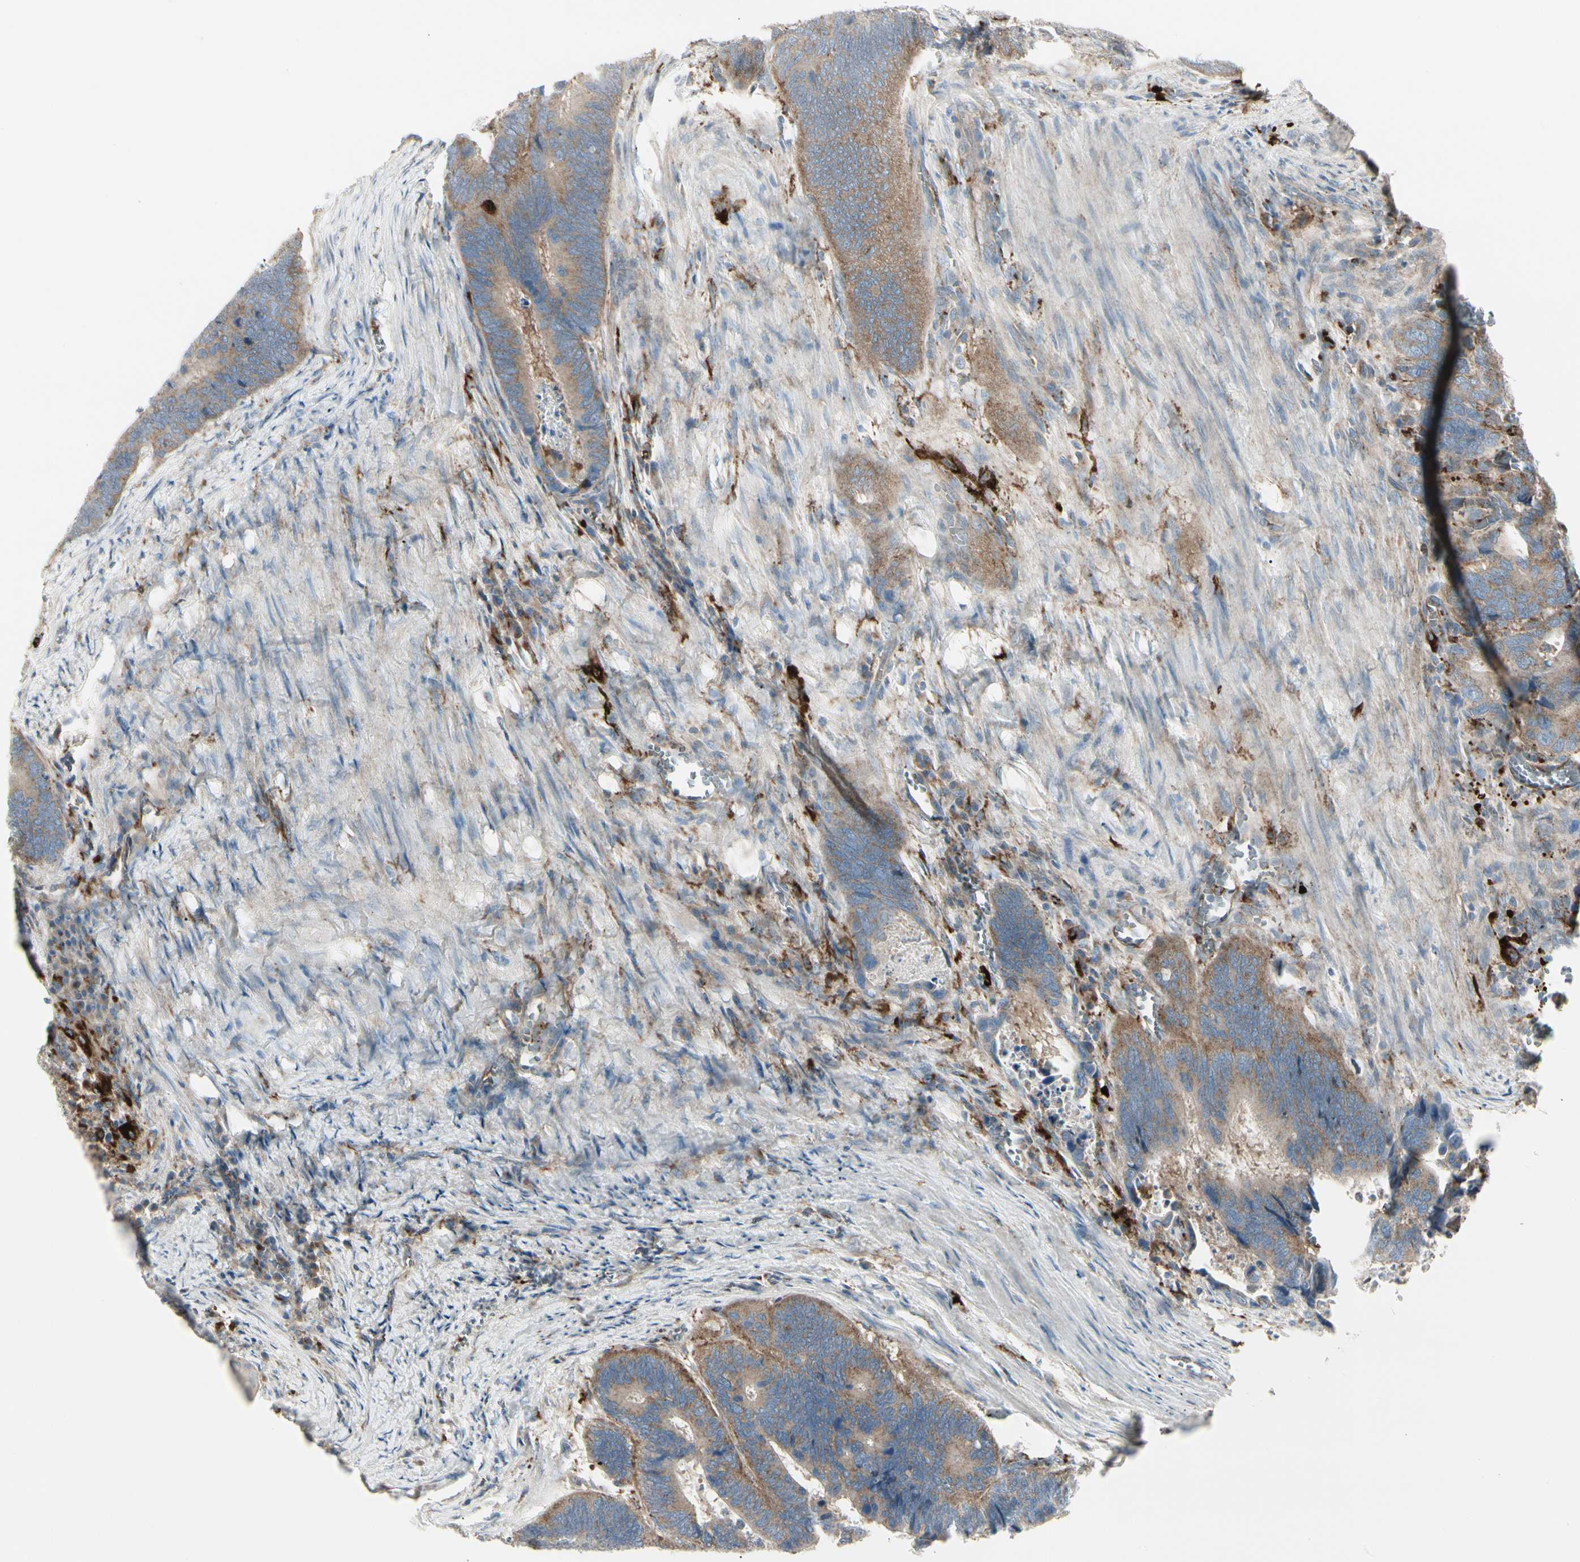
{"staining": {"intensity": "moderate", "quantity": ">75%", "location": "cytoplasmic/membranous"}, "tissue": "colorectal cancer", "cell_type": "Tumor cells", "image_type": "cancer", "snomed": [{"axis": "morphology", "description": "Adenocarcinoma, NOS"}, {"axis": "topography", "description": "Colon"}], "caption": "Immunohistochemistry image of colorectal cancer stained for a protein (brown), which exhibits medium levels of moderate cytoplasmic/membranous positivity in about >75% of tumor cells.", "gene": "ATP6V1B2", "patient": {"sex": "male", "age": 72}}